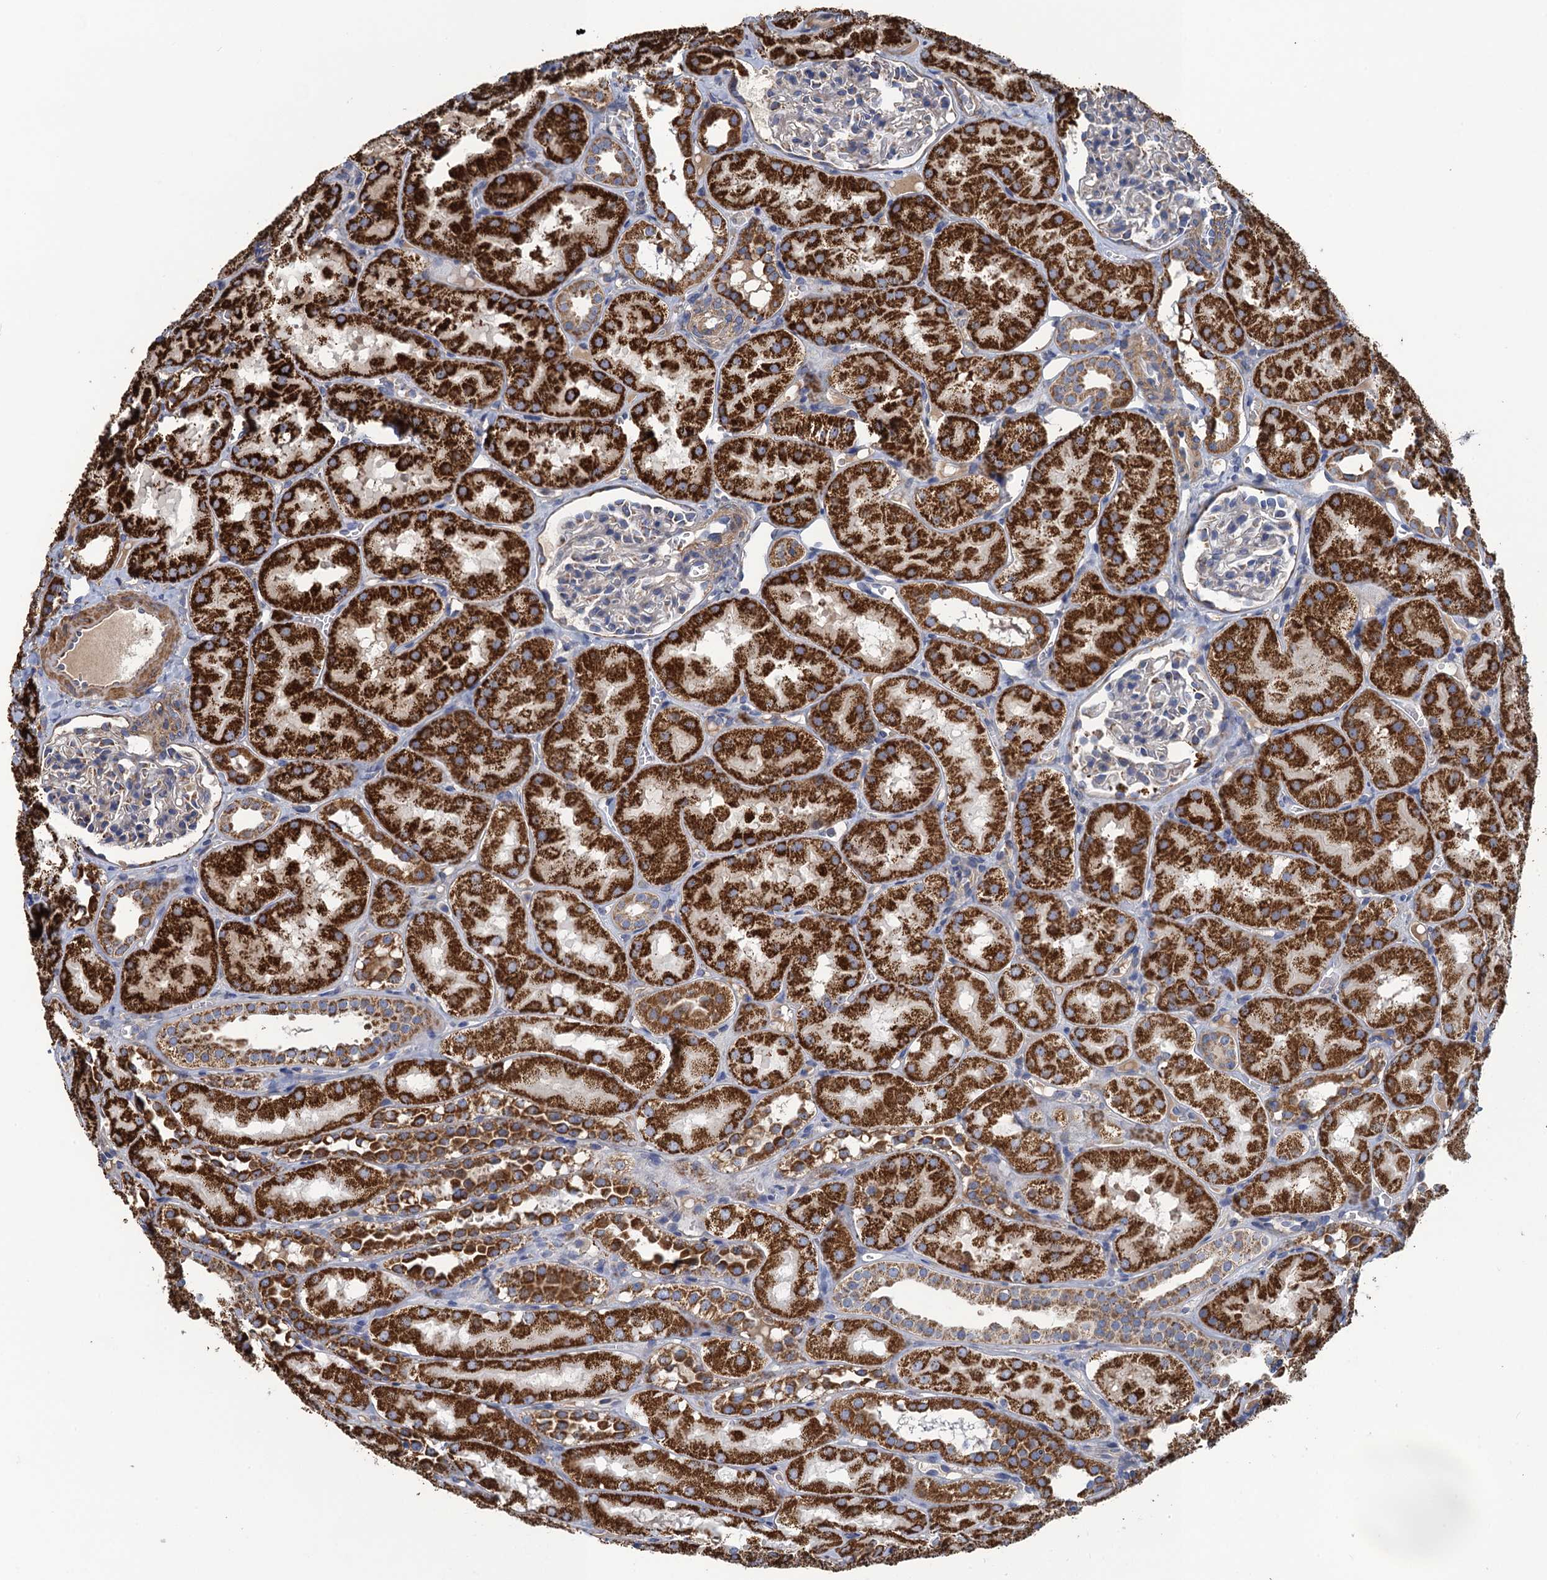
{"staining": {"intensity": "negative", "quantity": "none", "location": "none"}, "tissue": "kidney", "cell_type": "Cells in glomeruli", "image_type": "normal", "snomed": [{"axis": "morphology", "description": "Normal tissue, NOS"}, {"axis": "topography", "description": "Kidney"}, {"axis": "topography", "description": "Urinary bladder"}], "caption": "The histopathology image exhibits no staining of cells in glomeruli in normal kidney. (DAB immunohistochemistry visualized using brightfield microscopy, high magnification).", "gene": "ENSG00000260643", "patient": {"sex": "male", "age": 16}}